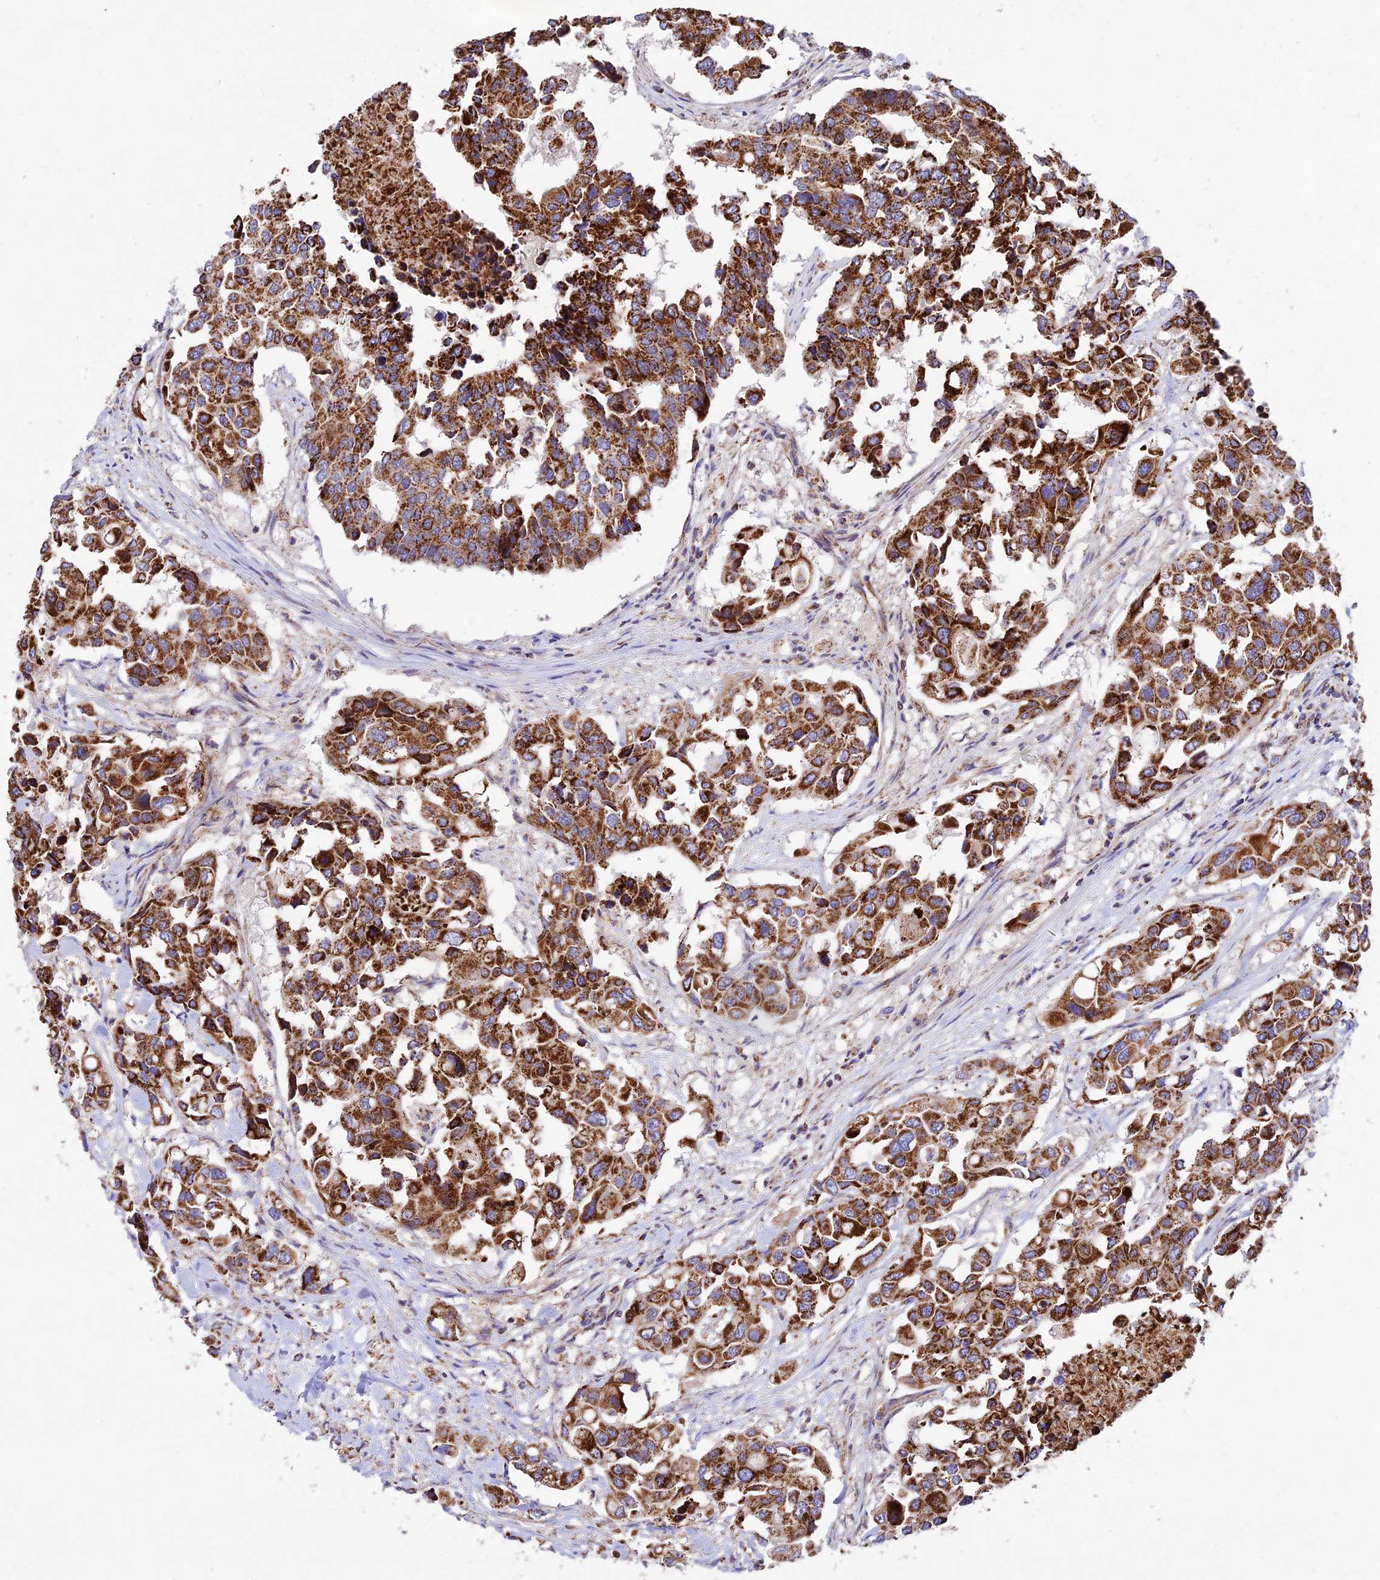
{"staining": {"intensity": "strong", "quantity": ">75%", "location": "cytoplasmic/membranous"}, "tissue": "colorectal cancer", "cell_type": "Tumor cells", "image_type": "cancer", "snomed": [{"axis": "morphology", "description": "Adenocarcinoma, NOS"}, {"axis": "topography", "description": "Colon"}], "caption": "Immunohistochemistry (IHC) (DAB (3,3'-diaminobenzidine)) staining of colorectal cancer (adenocarcinoma) shows strong cytoplasmic/membranous protein positivity in about >75% of tumor cells.", "gene": "KHDC3L", "patient": {"sex": "male", "age": 77}}